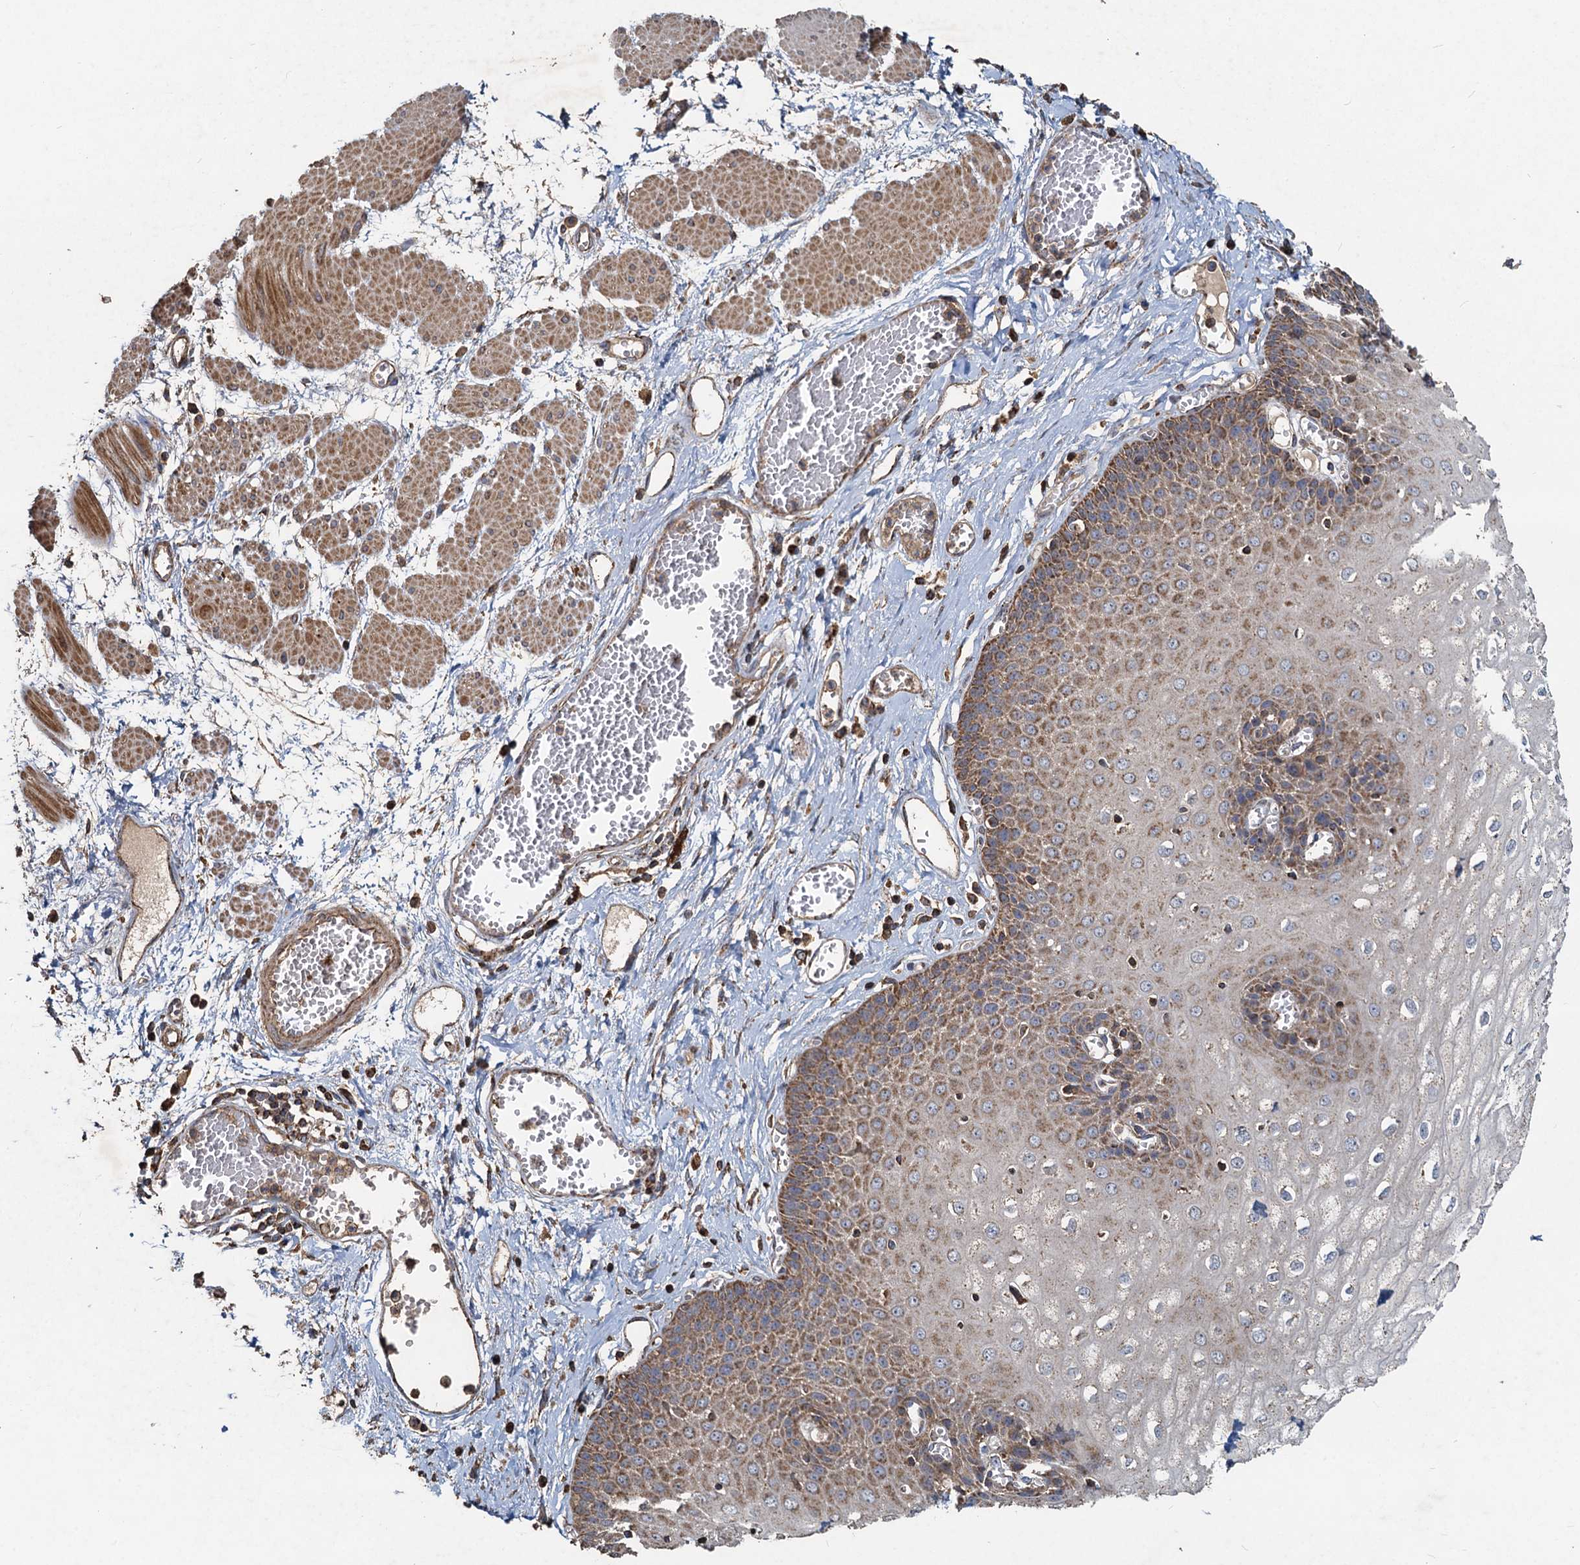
{"staining": {"intensity": "moderate", "quantity": "25%-75%", "location": "cytoplasmic/membranous"}, "tissue": "esophagus", "cell_type": "Squamous epithelial cells", "image_type": "normal", "snomed": [{"axis": "morphology", "description": "Normal tissue, NOS"}, {"axis": "topography", "description": "Esophagus"}], "caption": "This is an image of immunohistochemistry staining of unremarkable esophagus, which shows moderate expression in the cytoplasmic/membranous of squamous epithelial cells.", "gene": "SDS", "patient": {"sex": "male", "age": 60}}